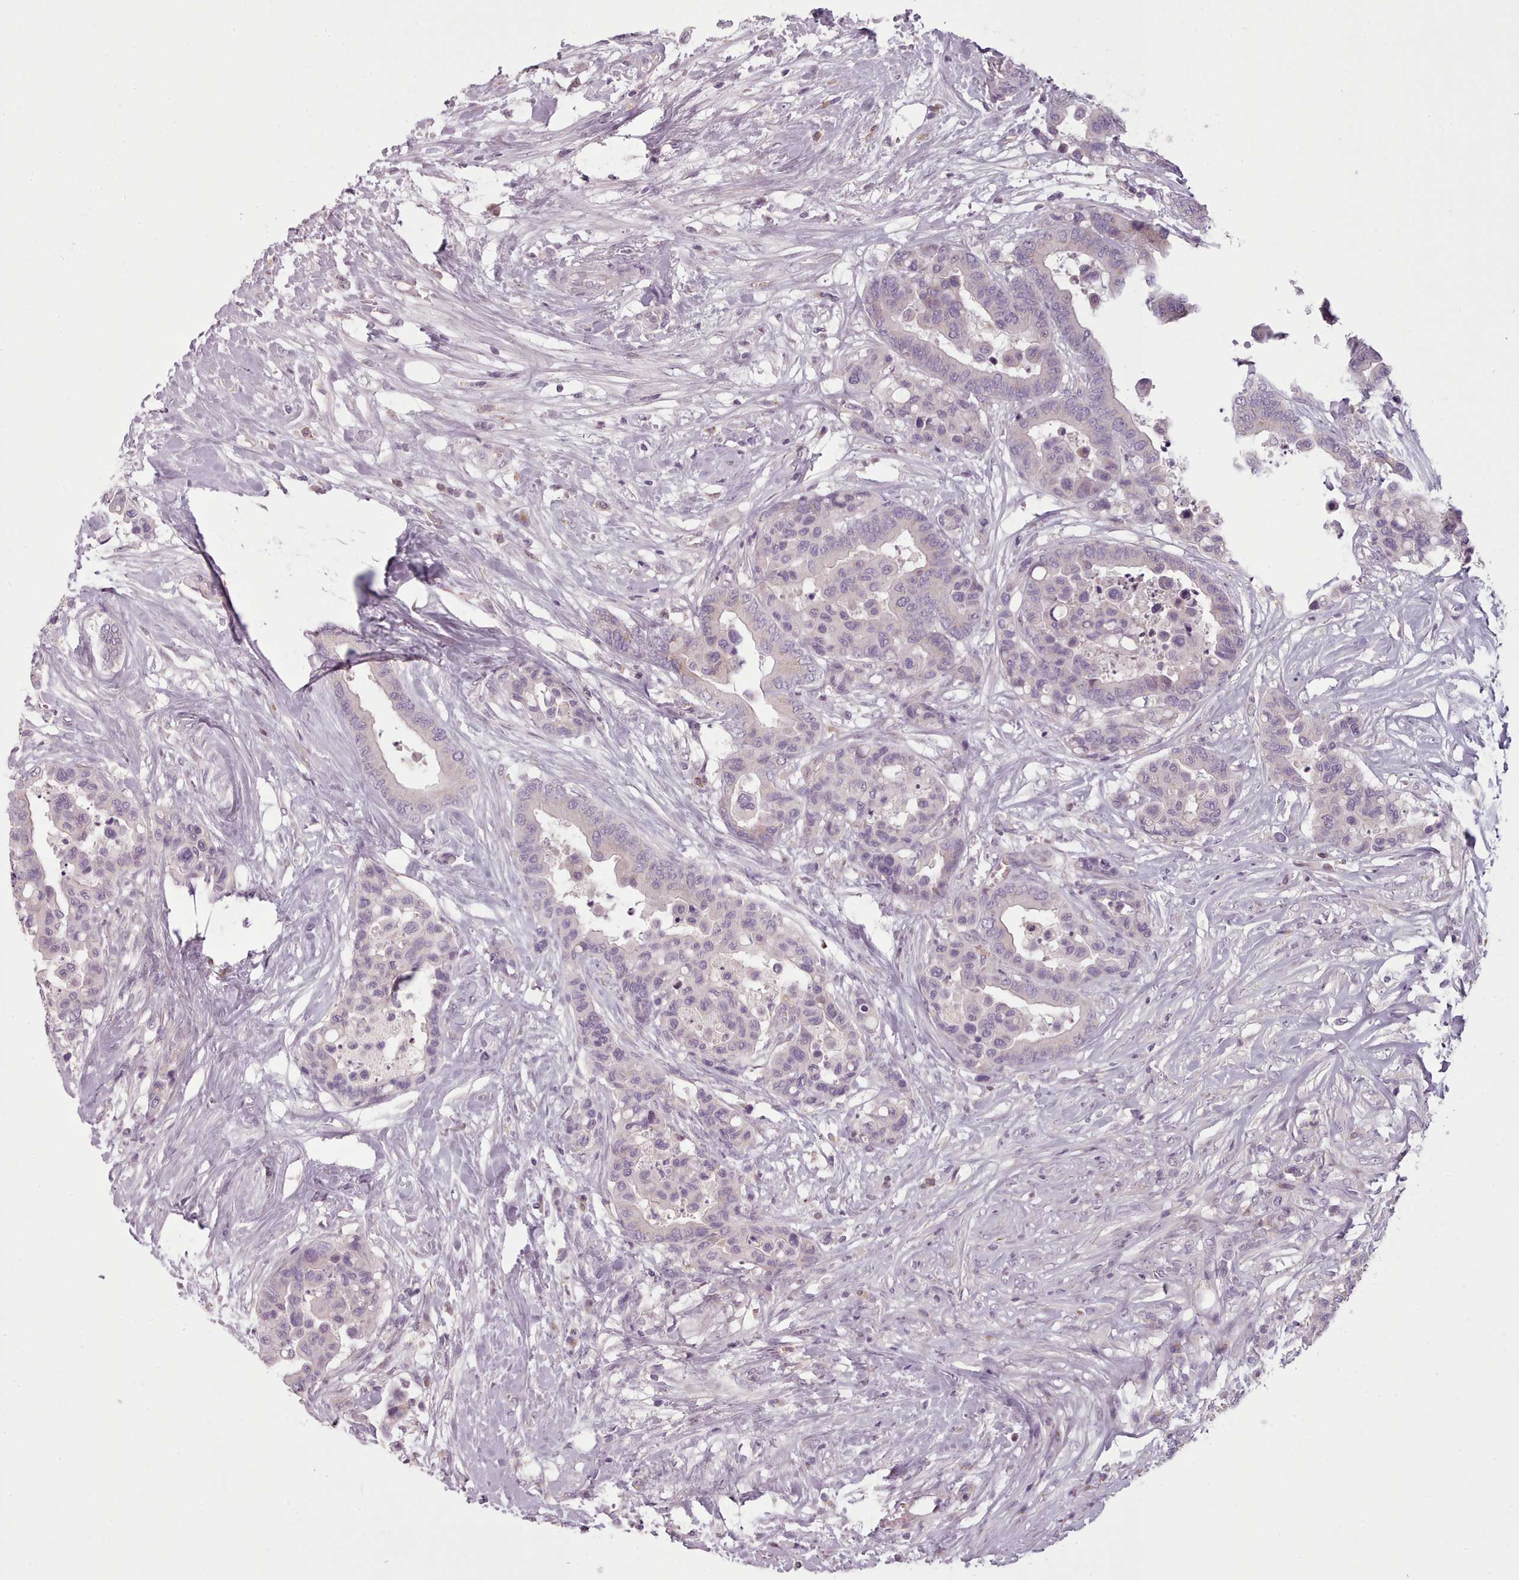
{"staining": {"intensity": "negative", "quantity": "none", "location": "none"}, "tissue": "colorectal cancer", "cell_type": "Tumor cells", "image_type": "cancer", "snomed": [{"axis": "morphology", "description": "Adenocarcinoma, NOS"}, {"axis": "topography", "description": "Colon"}], "caption": "This is an IHC micrograph of human colorectal cancer (adenocarcinoma). There is no expression in tumor cells.", "gene": "LAPTM5", "patient": {"sex": "male", "age": 82}}